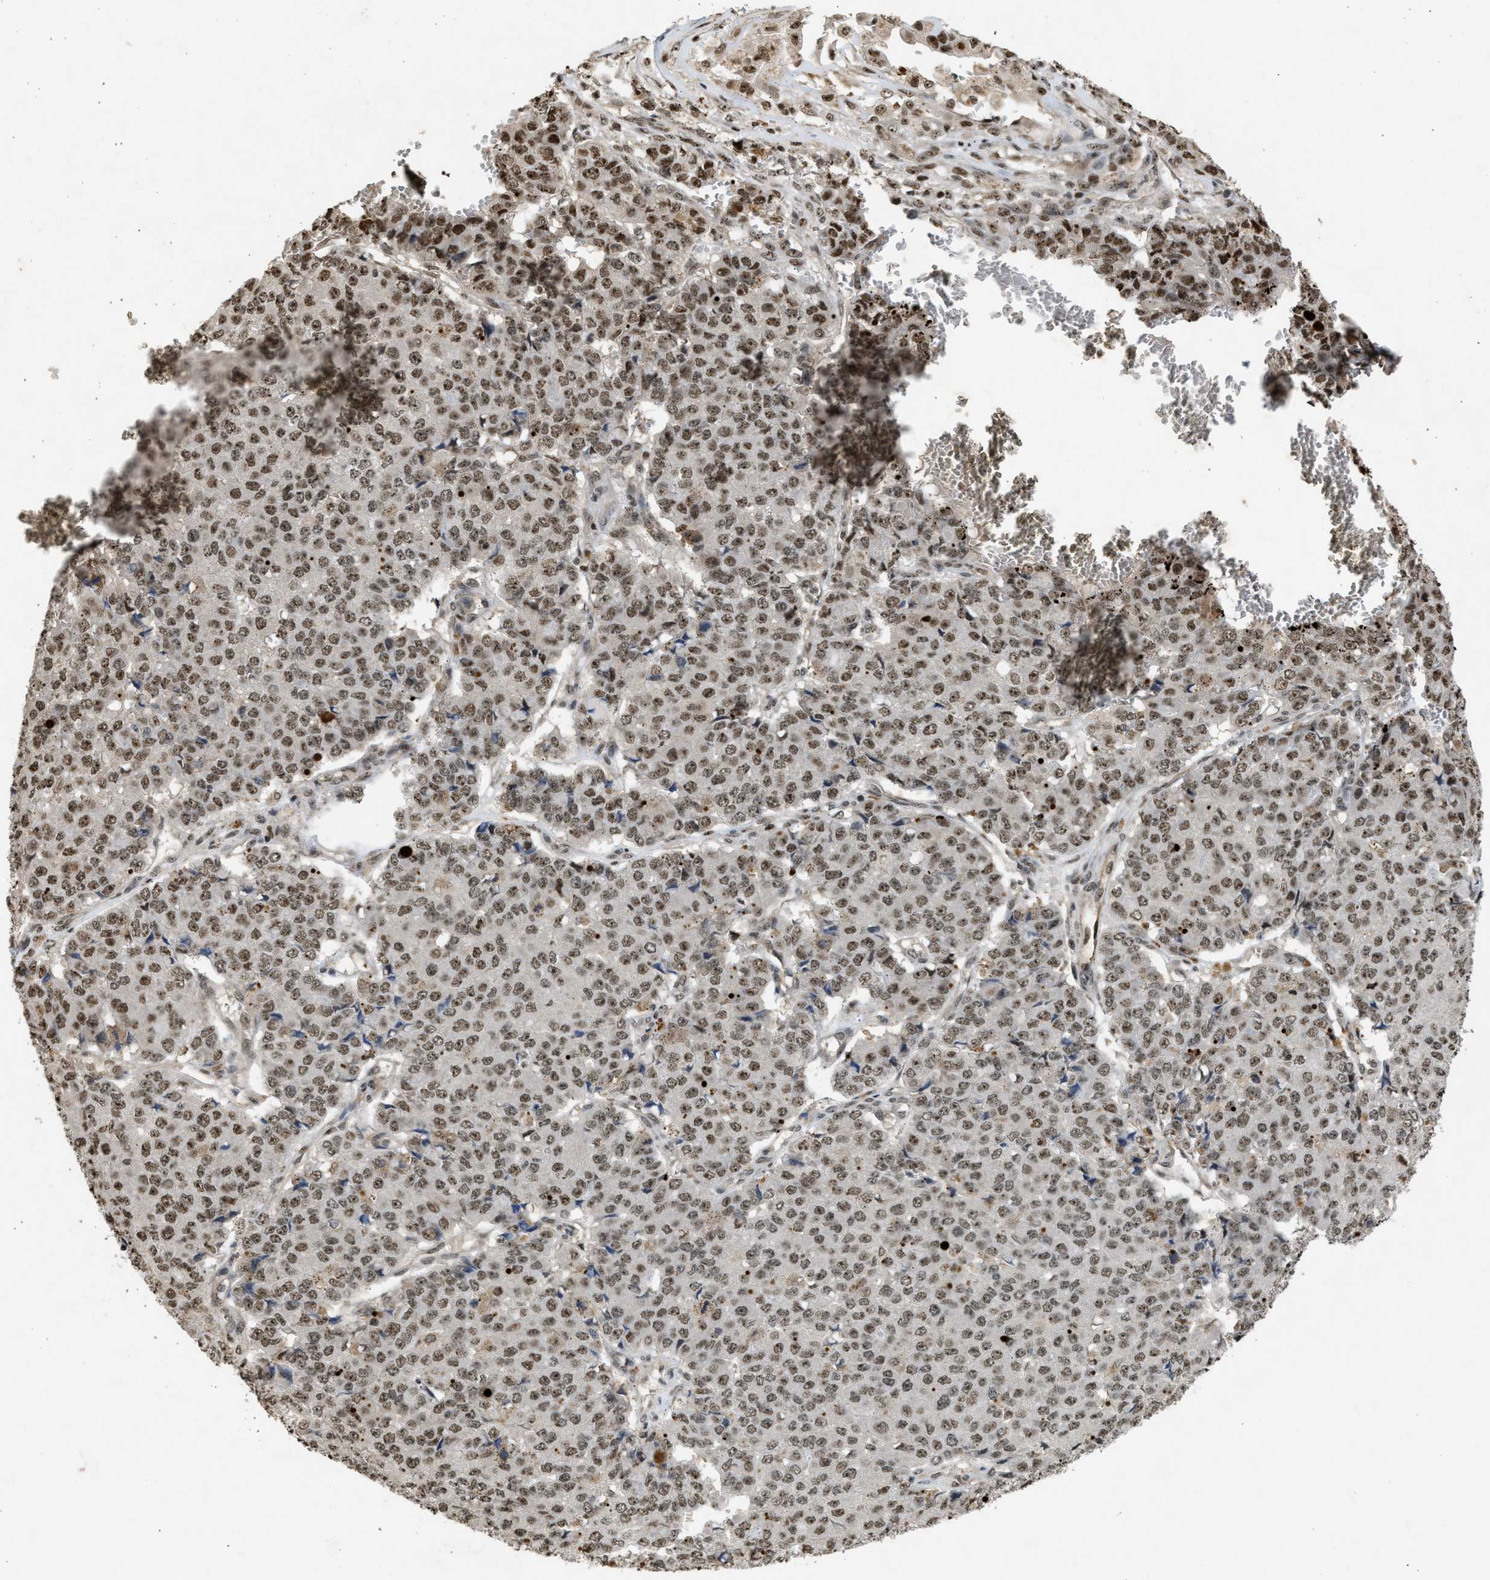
{"staining": {"intensity": "moderate", "quantity": ">75%", "location": "nuclear"}, "tissue": "pancreatic cancer", "cell_type": "Tumor cells", "image_type": "cancer", "snomed": [{"axis": "morphology", "description": "Adenocarcinoma, NOS"}, {"axis": "topography", "description": "Pancreas"}], "caption": "A histopathology image of human pancreatic cancer (adenocarcinoma) stained for a protein displays moderate nuclear brown staining in tumor cells.", "gene": "TFDP2", "patient": {"sex": "male", "age": 50}}